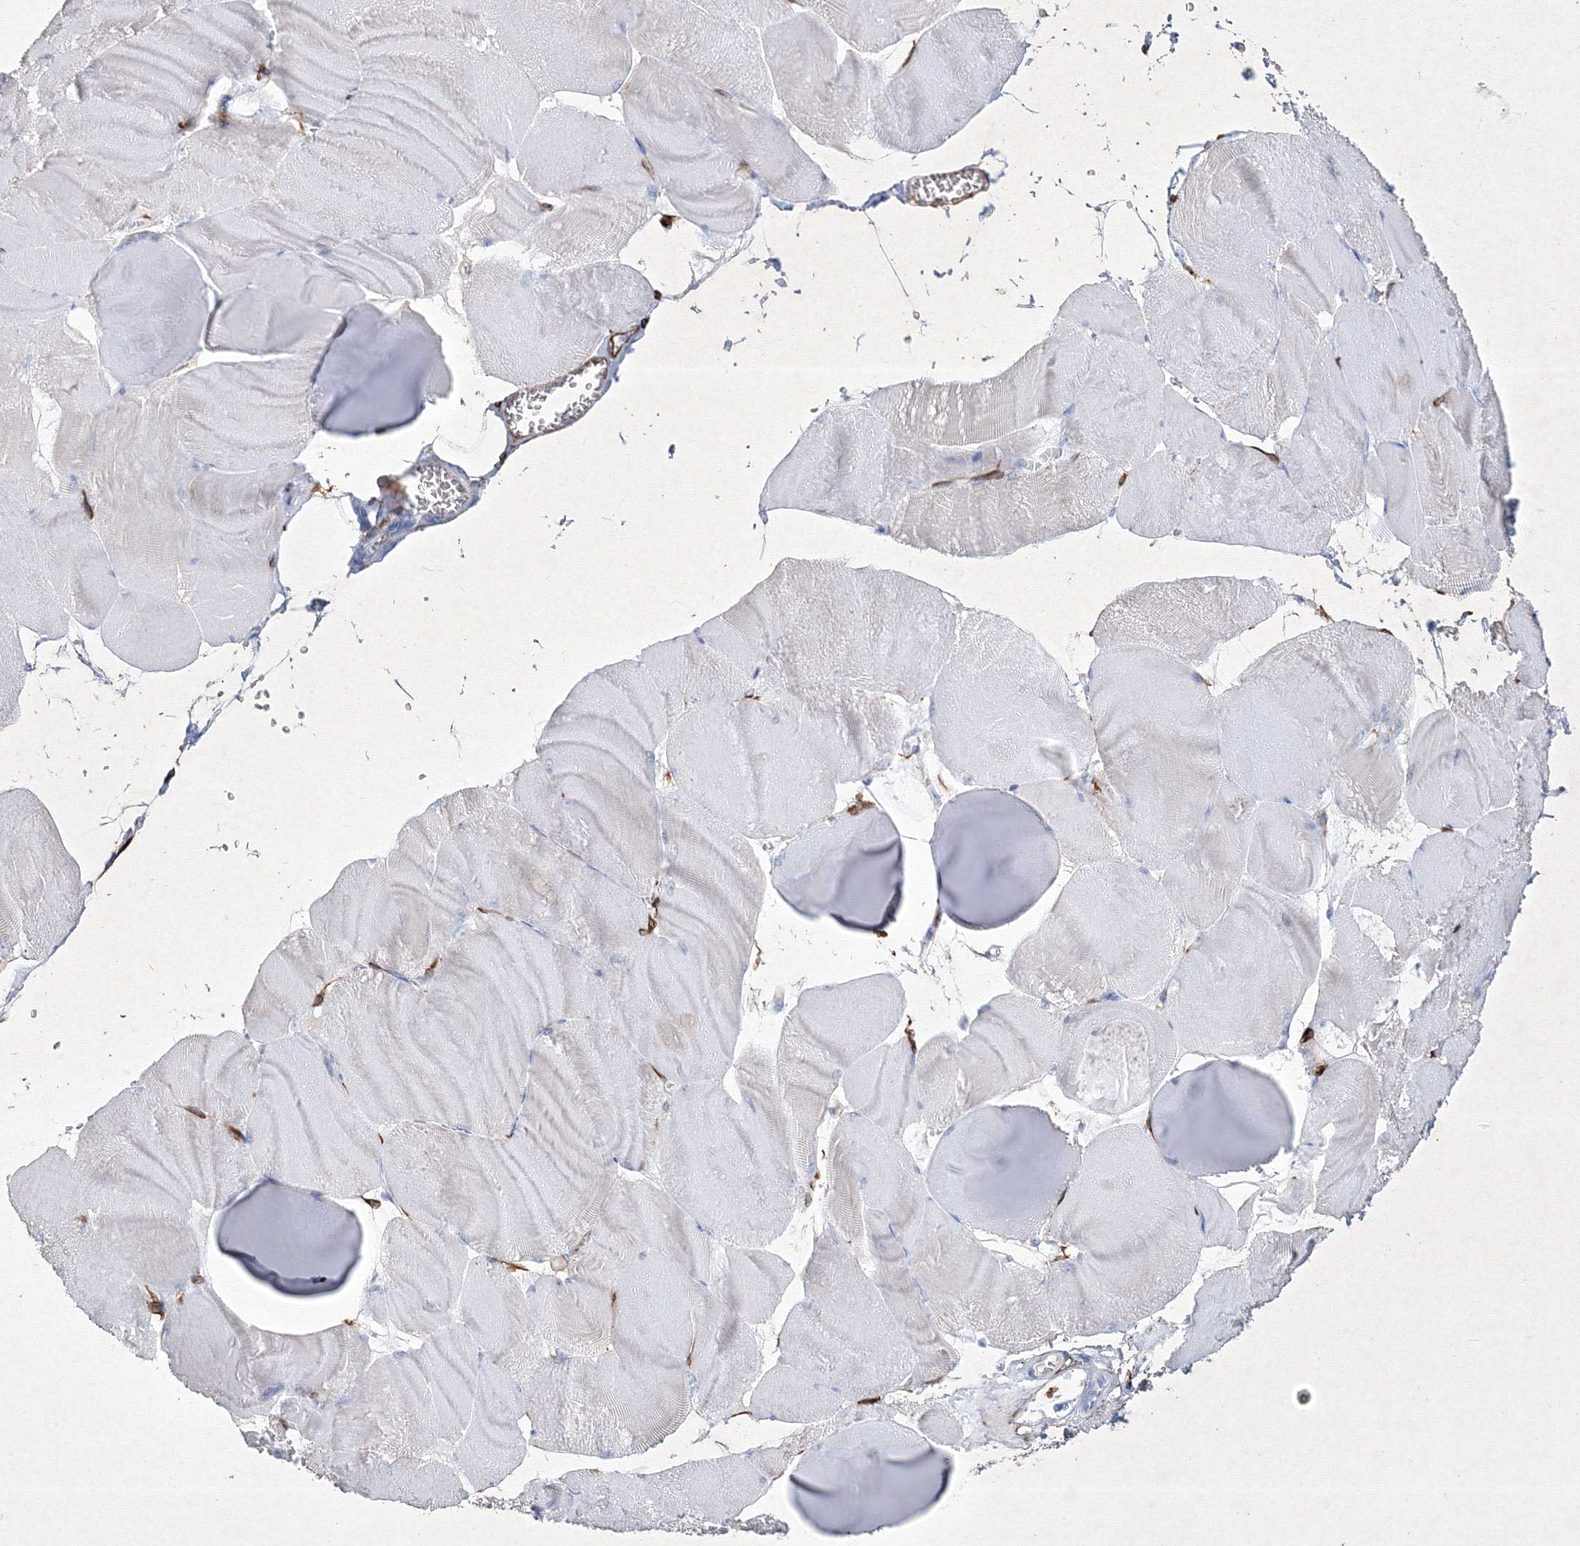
{"staining": {"intensity": "strong", "quantity": "<25%", "location": "cytoplasmic/membranous,nuclear"}, "tissue": "skeletal muscle", "cell_type": "Myocytes", "image_type": "normal", "snomed": [{"axis": "morphology", "description": "Normal tissue, NOS"}, {"axis": "morphology", "description": "Basal cell carcinoma"}, {"axis": "topography", "description": "Skeletal muscle"}], "caption": "Human skeletal muscle stained with a brown dye demonstrates strong cytoplasmic/membranous,nuclear positive staining in approximately <25% of myocytes.", "gene": "TMEM139", "patient": {"sex": "female", "age": 64}}